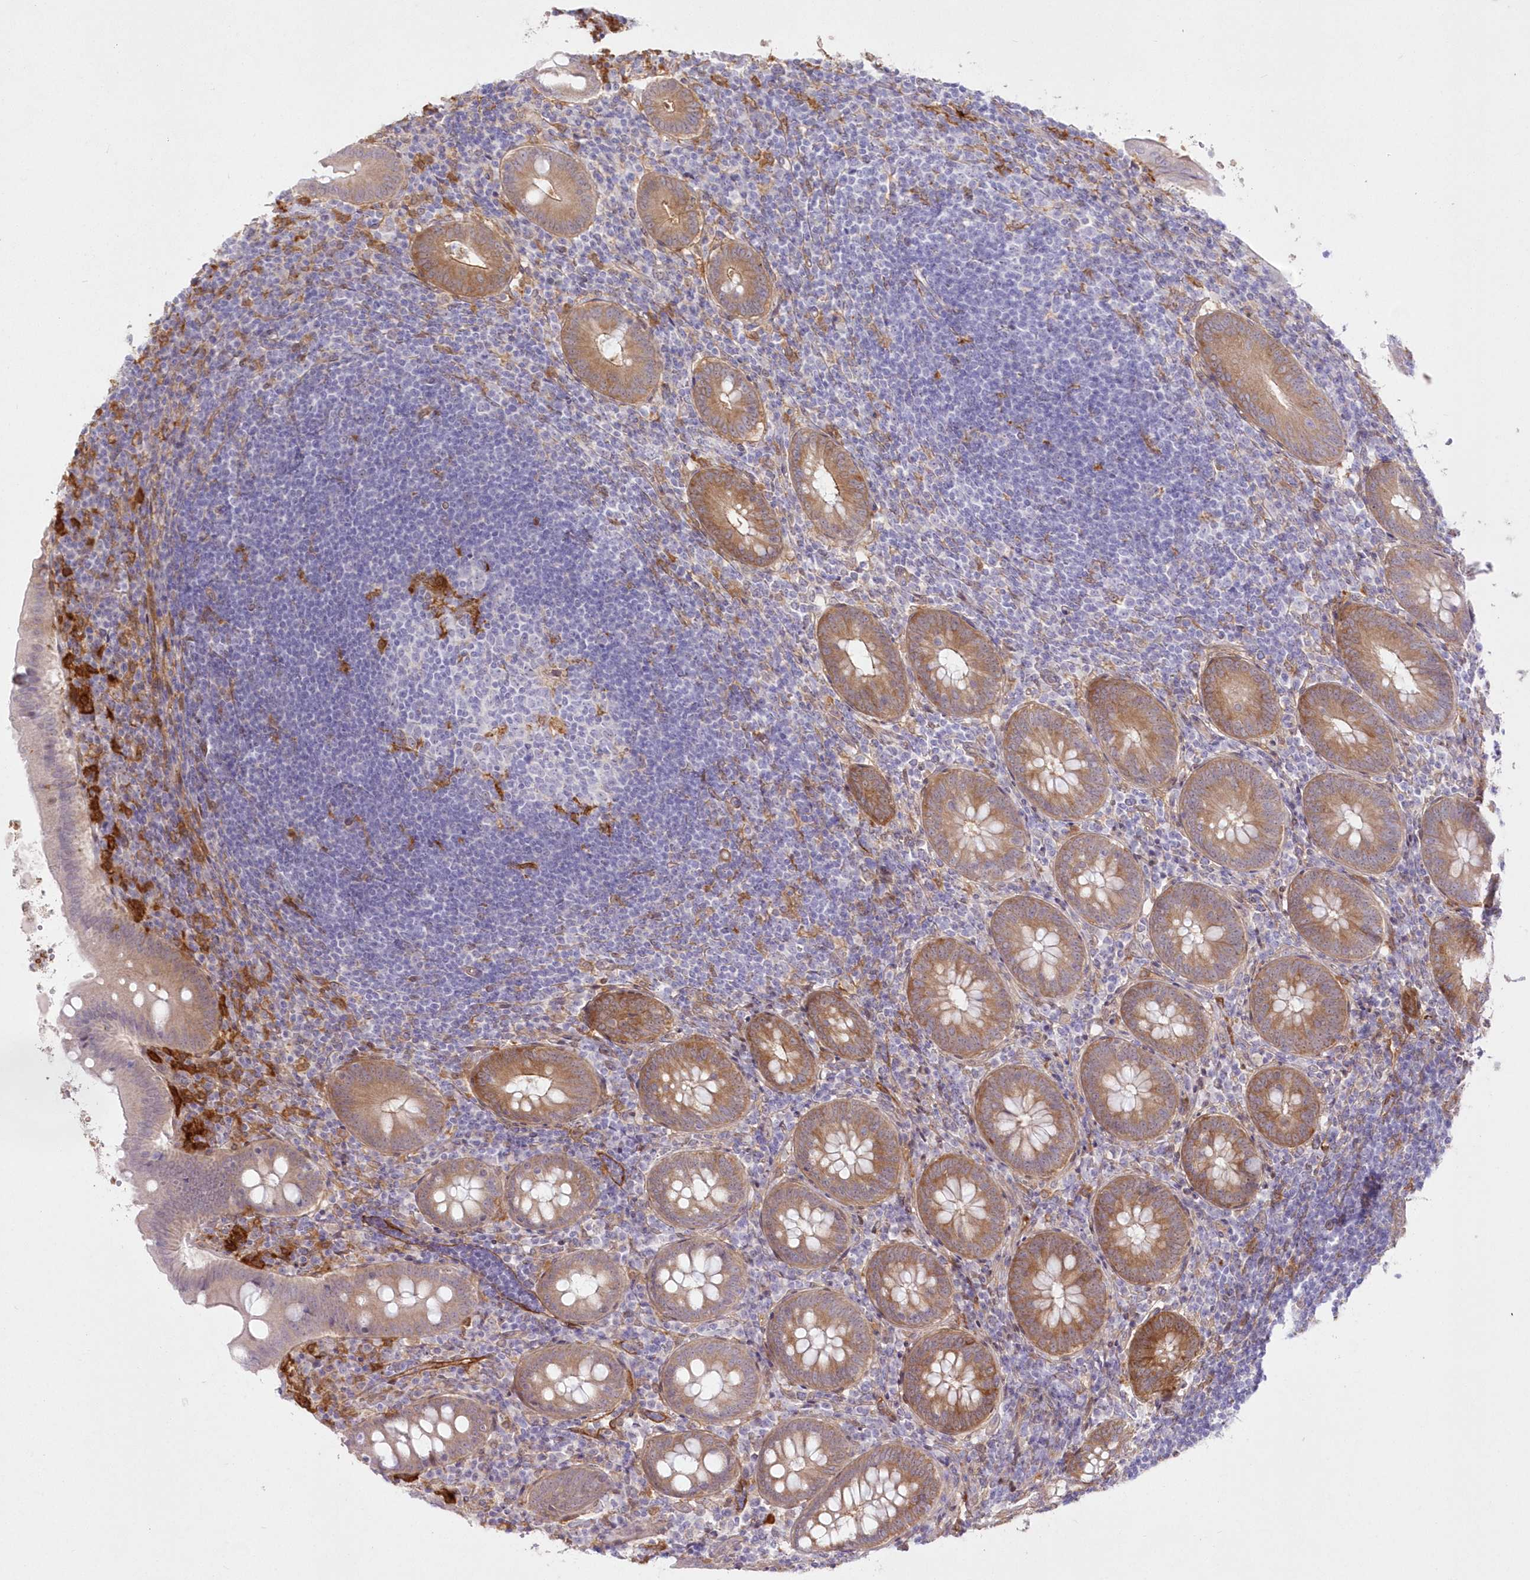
{"staining": {"intensity": "moderate", "quantity": ">75%", "location": "cytoplasmic/membranous"}, "tissue": "appendix", "cell_type": "Glandular cells", "image_type": "normal", "snomed": [{"axis": "morphology", "description": "Normal tissue, NOS"}, {"axis": "topography", "description": "Appendix"}], "caption": "Appendix stained for a protein (brown) exhibits moderate cytoplasmic/membranous positive staining in about >75% of glandular cells.", "gene": "SH3PXD2B", "patient": {"sex": "female", "age": 54}}